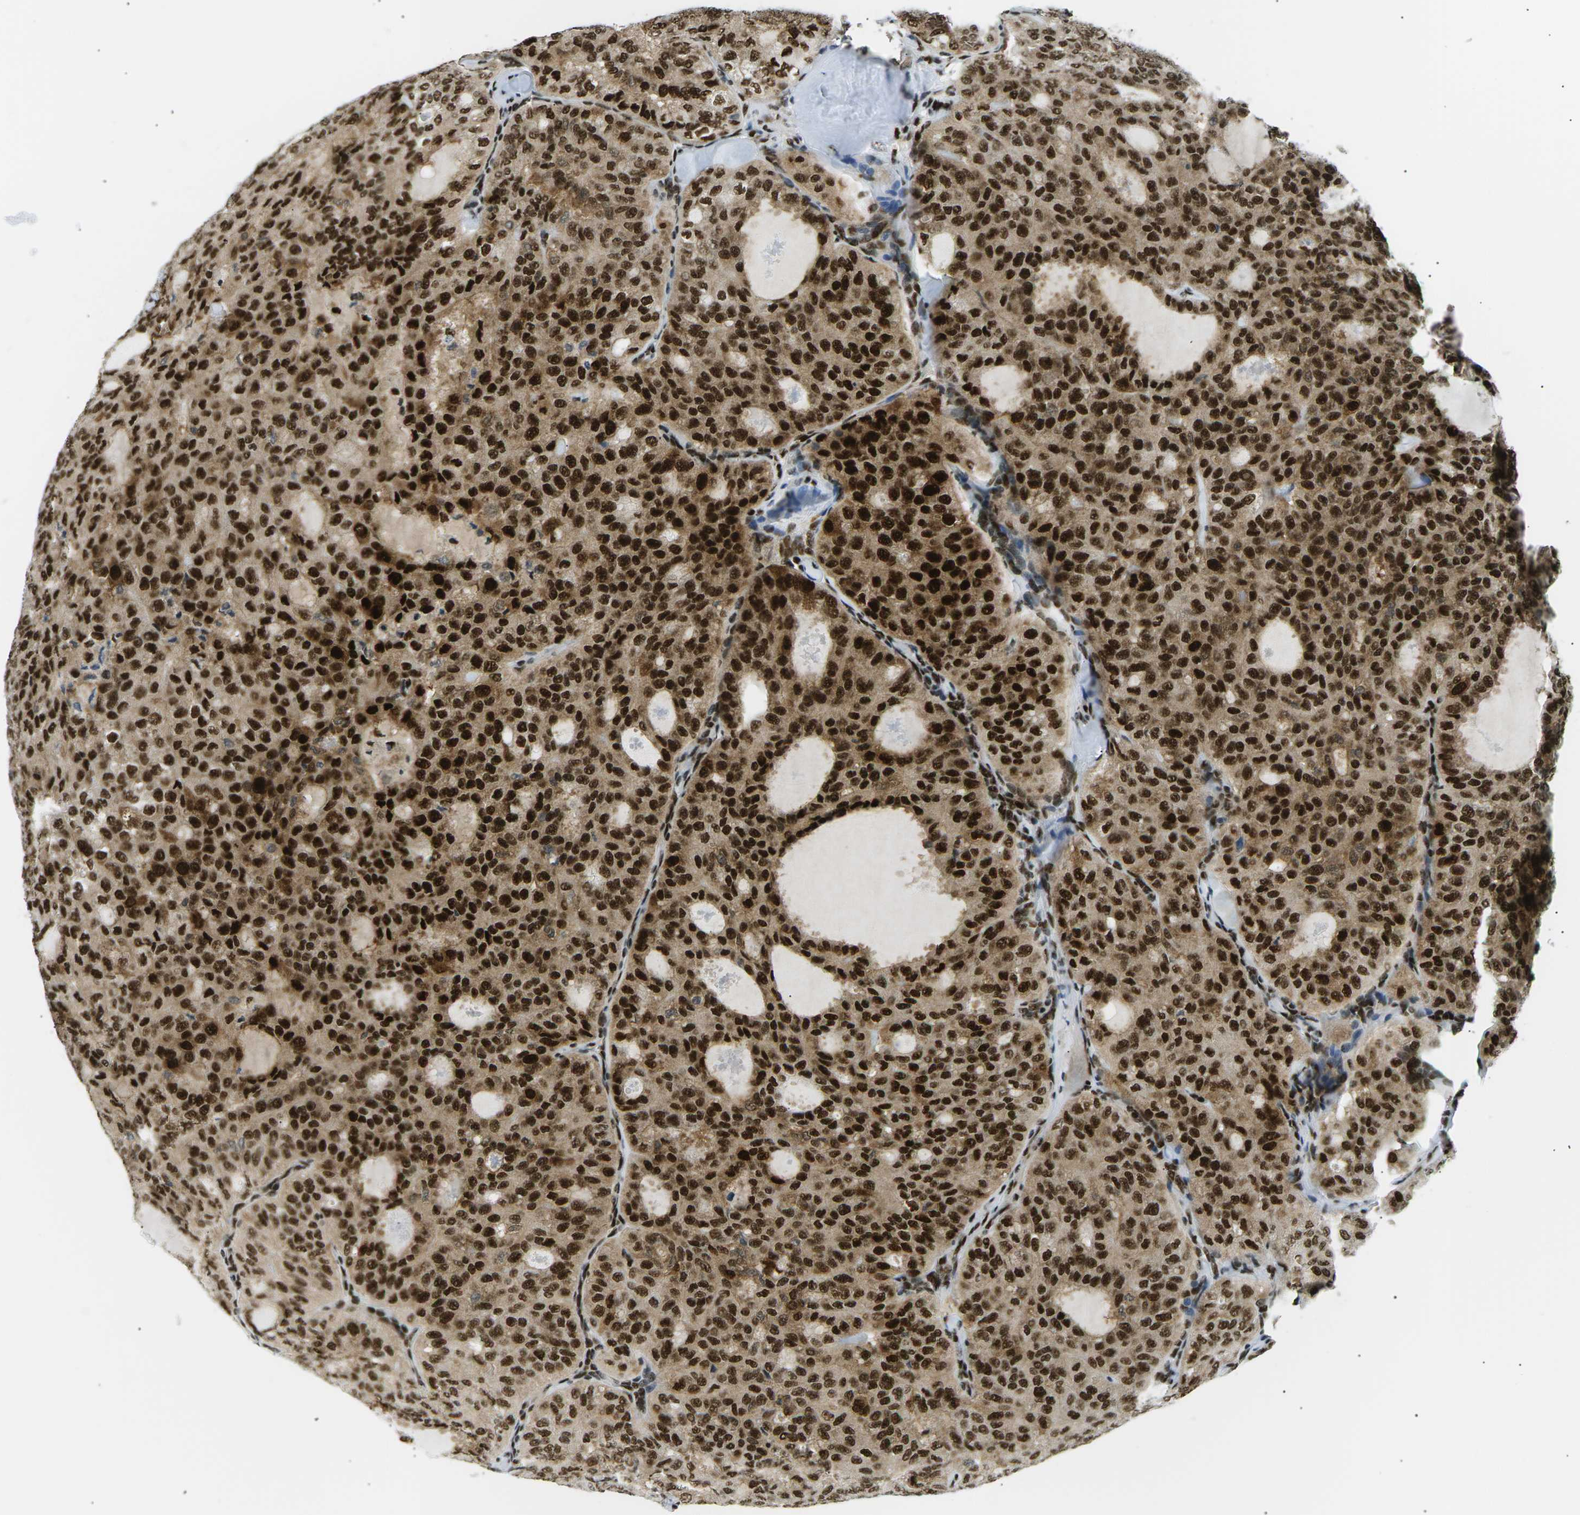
{"staining": {"intensity": "strong", "quantity": ">75%", "location": "cytoplasmic/membranous,nuclear"}, "tissue": "thyroid cancer", "cell_type": "Tumor cells", "image_type": "cancer", "snomed": [{"axis": "morphology", "description": "Follicular adenoma carcinoma, NOS"}, {"axis": "topography", "description": "Thyroid gland"}], "caption": "Thyroid cancer stained for a protein (brown) demonstrates strong cytoplasmic/membranous and nuclear positive staining in about >75% of tumor cells.", "gene": "RPA2", "patient": {"sex": "male", "age": 75}}